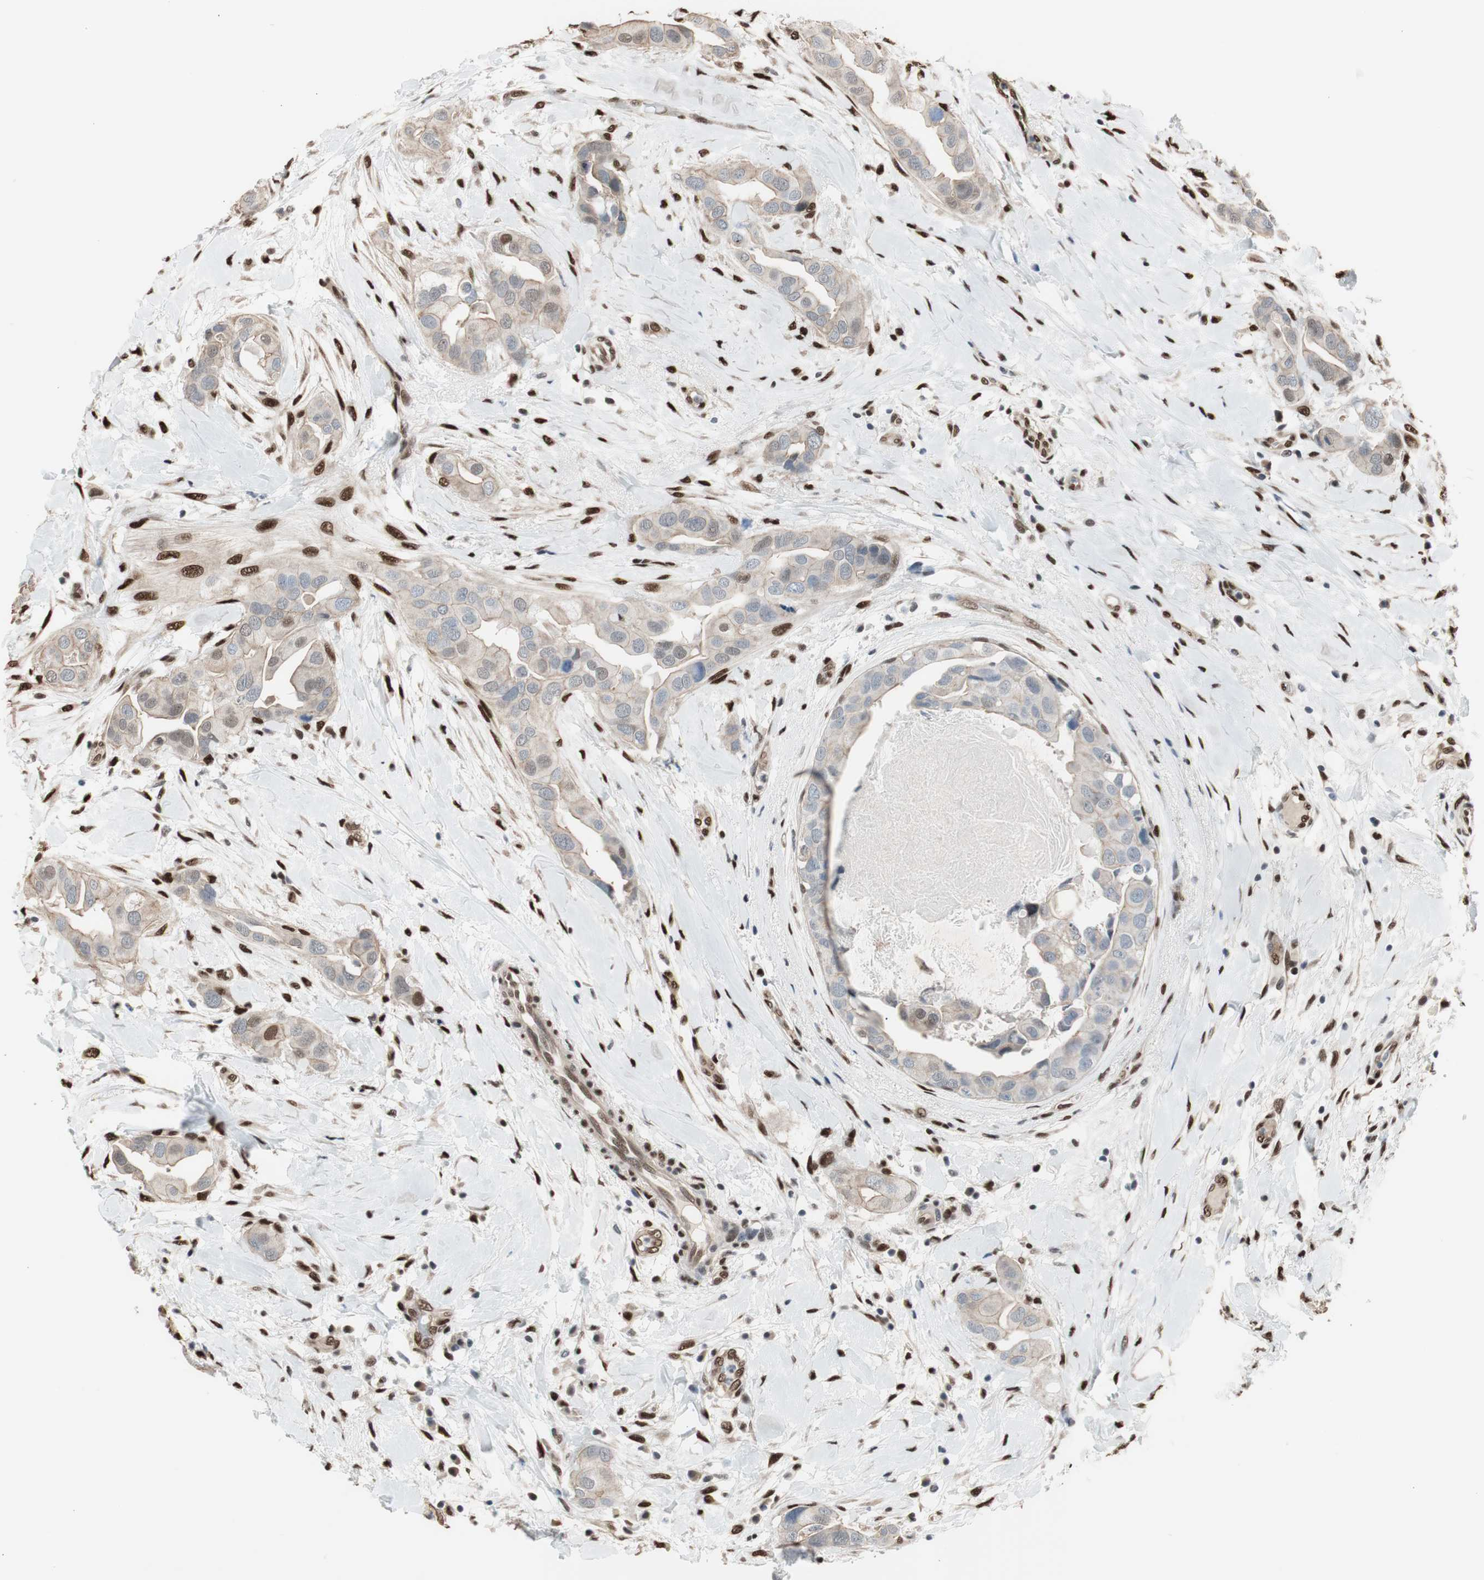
{"staining": {"intensity": "weak", "quantity": ">75%", "location": "cytoplasmic/membranous"}, "tissue": "breast cancer", "cell_type": "Tumor cells", "image_type": "cancer", "snomed": [{"axis": "morphology", "description": "Duct carcinoma"}, {"axis": "topography", "description": "Breast"}], "caption": "A photomicrograph of human breast cancer (invasive ductal carcinoma) stained for a protein displays weak cytoplasmic/membranous brown staining in tumor cells. The protein is stained brown, and the nuclei are stained in blue (DAB (3,3'-diaminobenzidine) IHC with brightfield microscopy, high magnification).", "gene": "PML", "patient": {"sex": "female", "age": 40}}